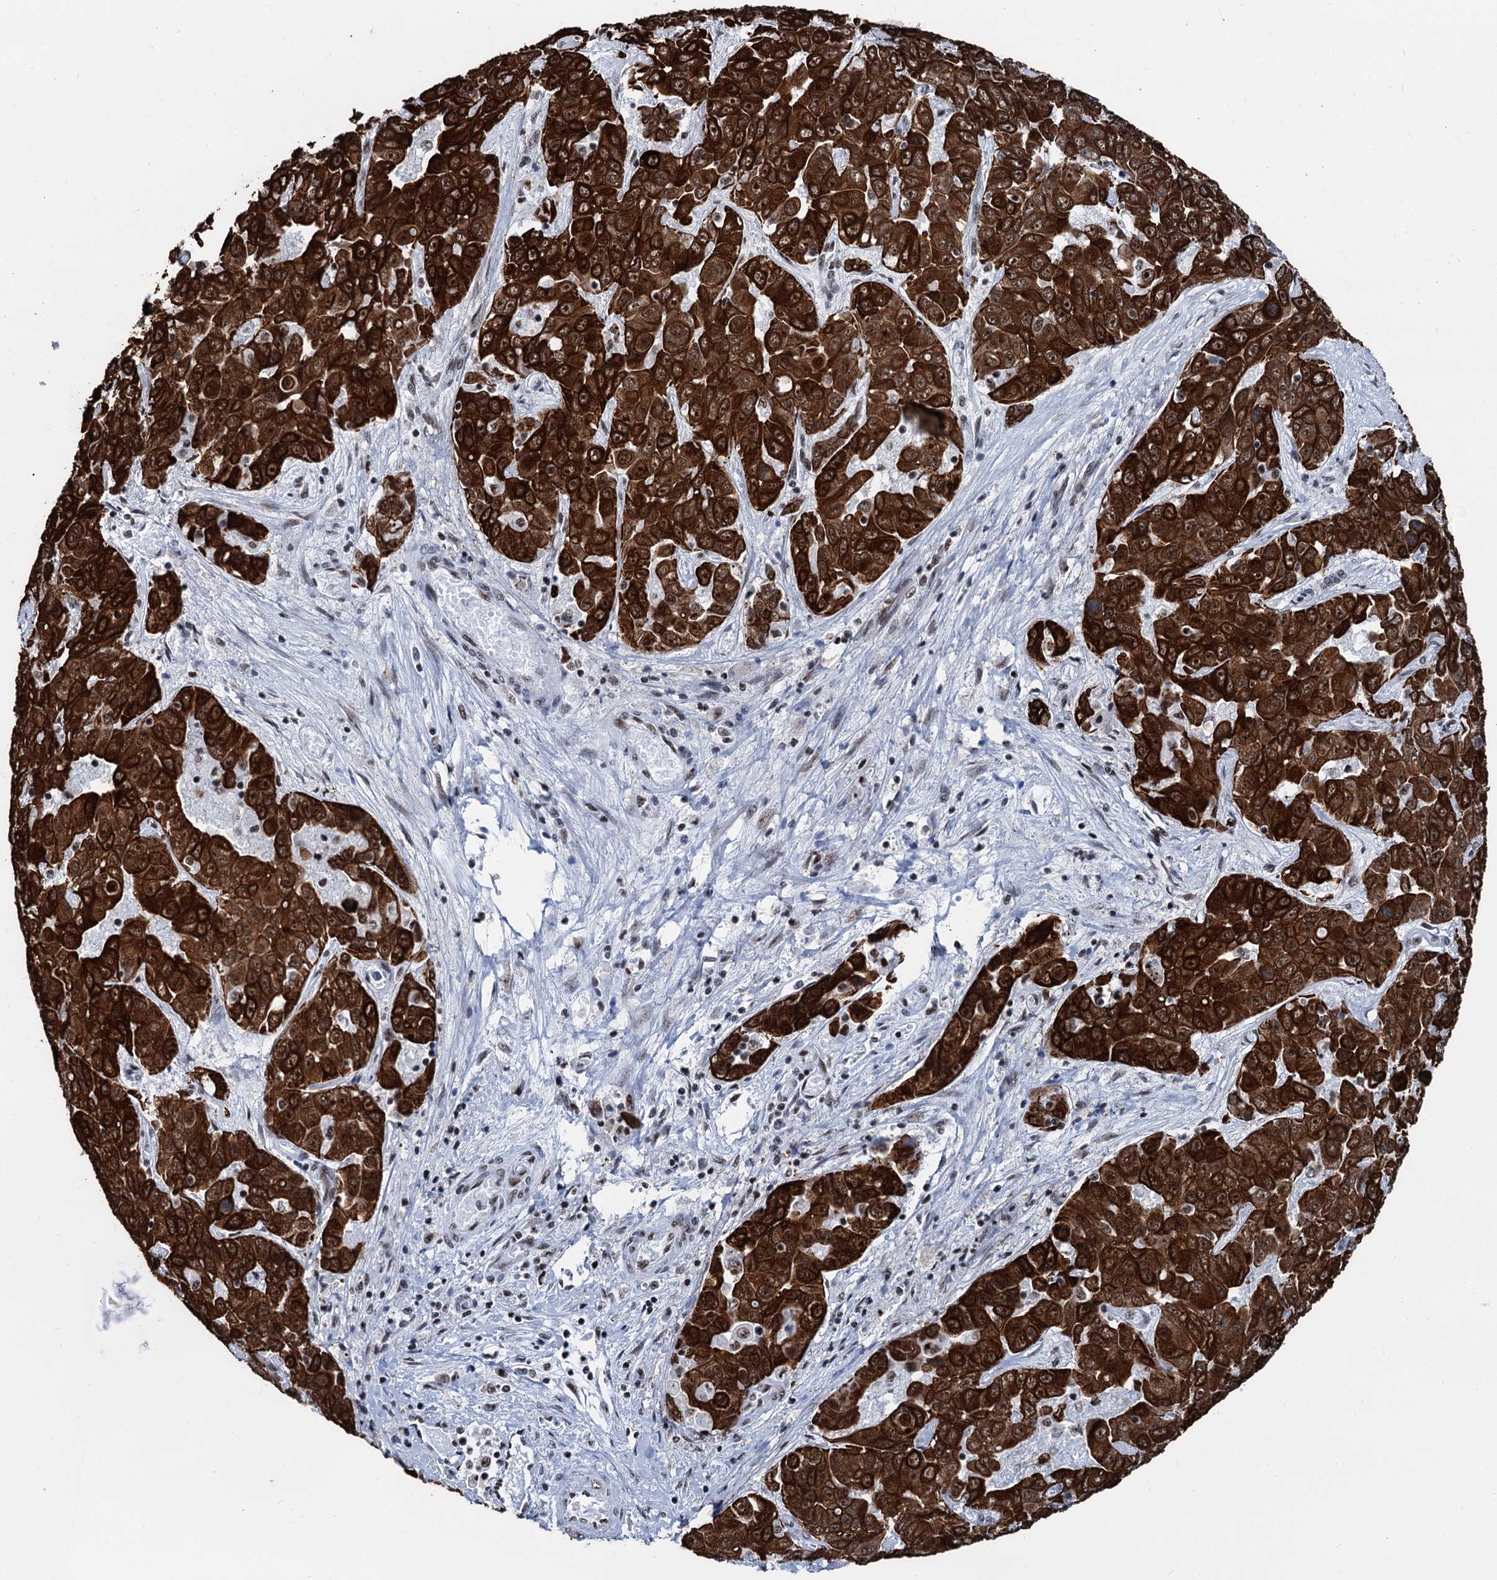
{"staining": {"intensity": "strong", "quantity": ">75%", "location": "cytoplasmic/membranous,nuclear"}, "tissue": "liver cancer", "cell_type": "Tumor cells", "image_type": "cancer", "snomed": [{"axis": "morphology", "description": "Cholangiocarcinoma"}, {"axis": "topography", "description": "Liver"}], "caption": "This photomicrograph demonstrates immunohistochemistry (IHC) staining of liver cholangiocarcinoma, with high strong cytoplasmic/membranous and nuclear positivity in about >75% of tumor cells.", "gene": "DDX23", "patient": {"sex": "female", "age": 52}}